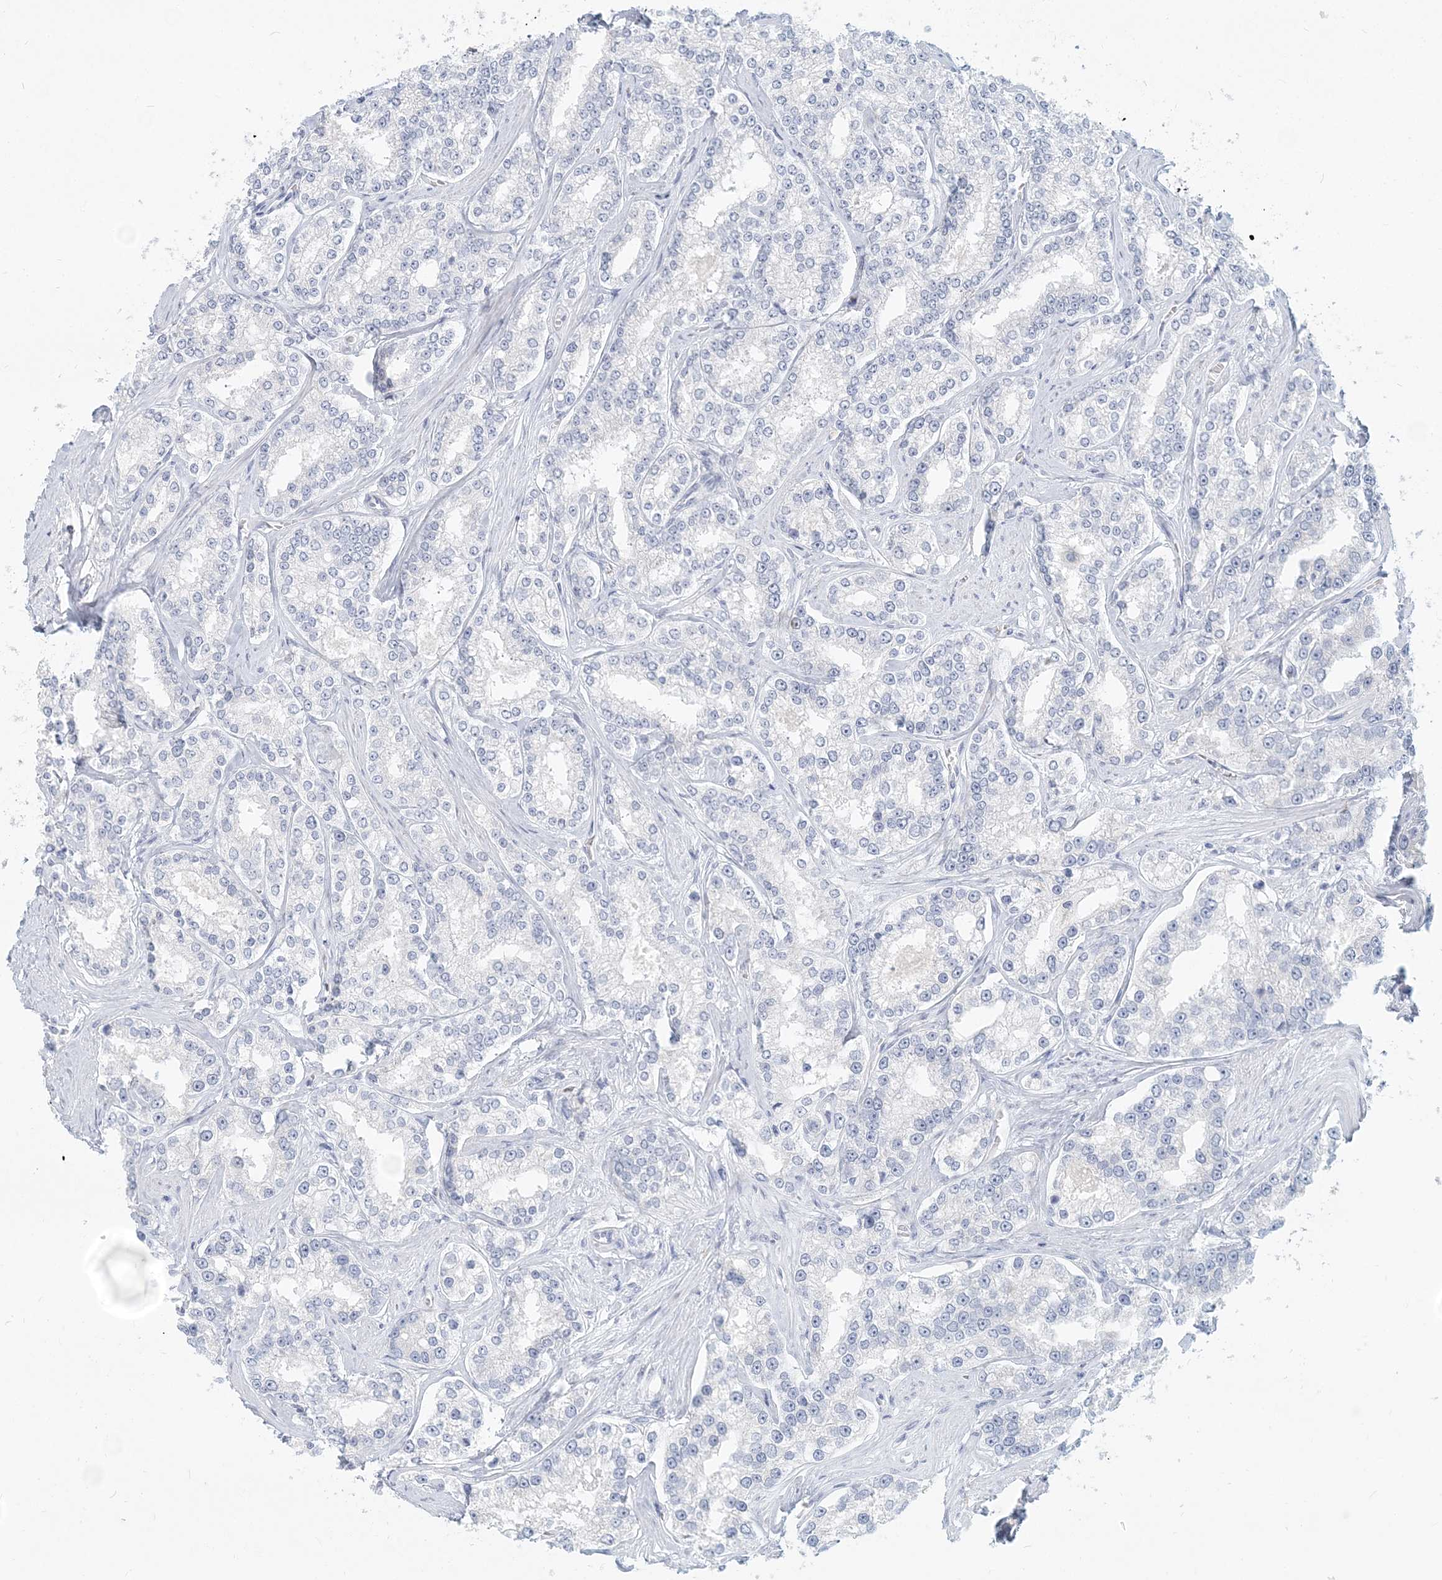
{"staining": {"intensity": "negative", "quantity": "none", "location": "none"}, "tissue": "prostate cancer", "cell_type": "Tumor cells", "image_type": "cancer", "snomed": [{"axis": "morphology", "description": "Normal tissue, NOS"}, {"axis": "morphology", "description": "Adenocarcinoma, High grade"}, {"axis": "topography", "description": "Prostate"}], "caption": "A photomicrograph of high-grade adenocarcinoma (prostate) stained for a protein reveals no brown staining in tumor cells.", "gene": "CSN1S1", "patient": {"sex": "male", "age": 83}}